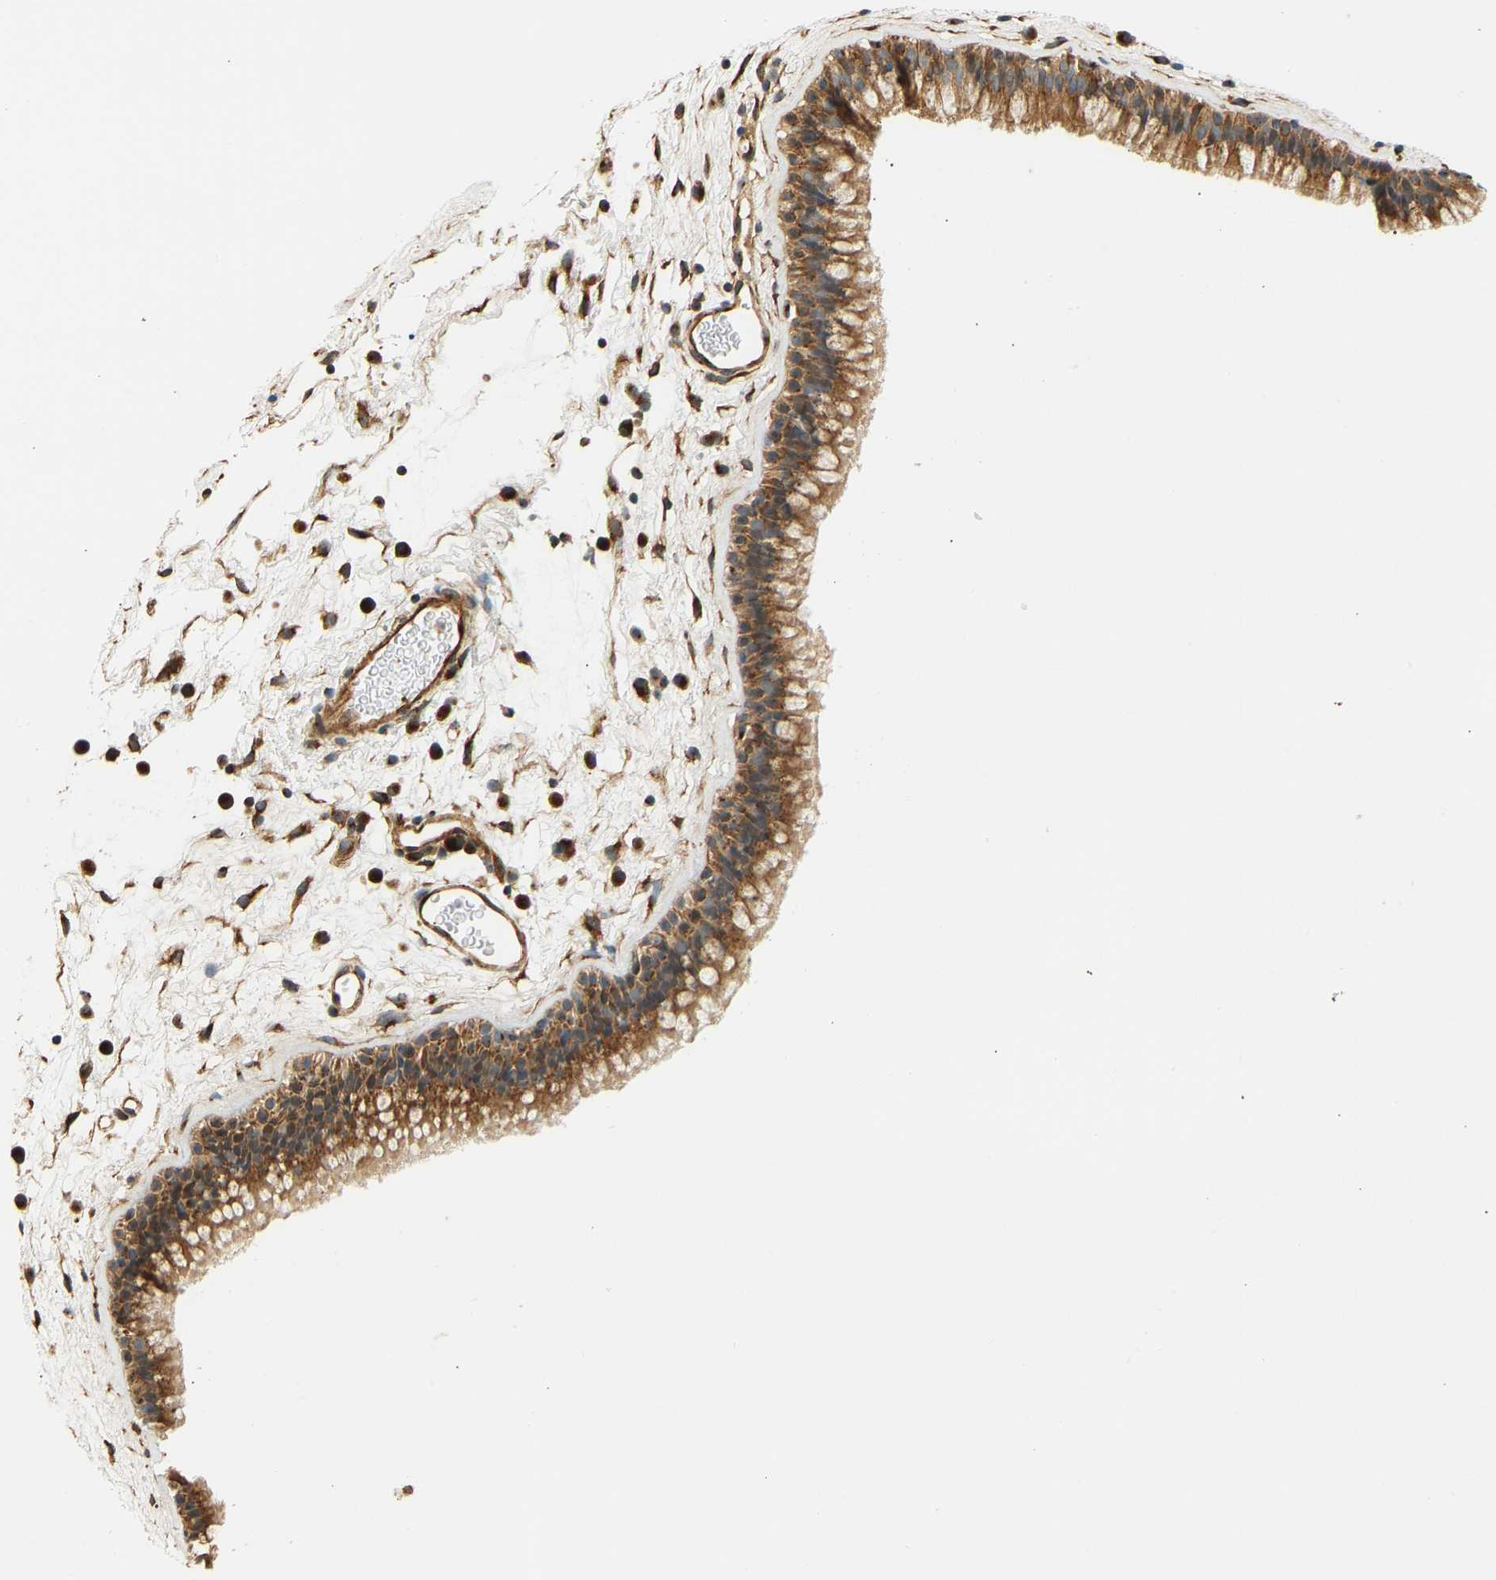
{"staining": {"intensity": "moderate", "quantity": ">75%", "location": "cytoplasmic/membranous"}, "tissue": "nasopharynx", "cell_type": "Respiratory epithelial cells", "image_type": "normal", "snomed": [{"axis": "morphology", "description": "Normal tissue, NOS"}, {"axis": "morphology", "description": "Inflammation, NOS"}, {"axis": "topography", "description": "Nasopharynx"}], "caption": "This photomicrograph shows benign nasopharynx stained with IHC to label a protein in brown. The cytoplasmic/membranous of respiratory epithelial cells show moderate positivity for the protein. Nuclei are counter-stained blue.", "gene": "CEP57", "patient": {"sex": "male", "age": 48}}